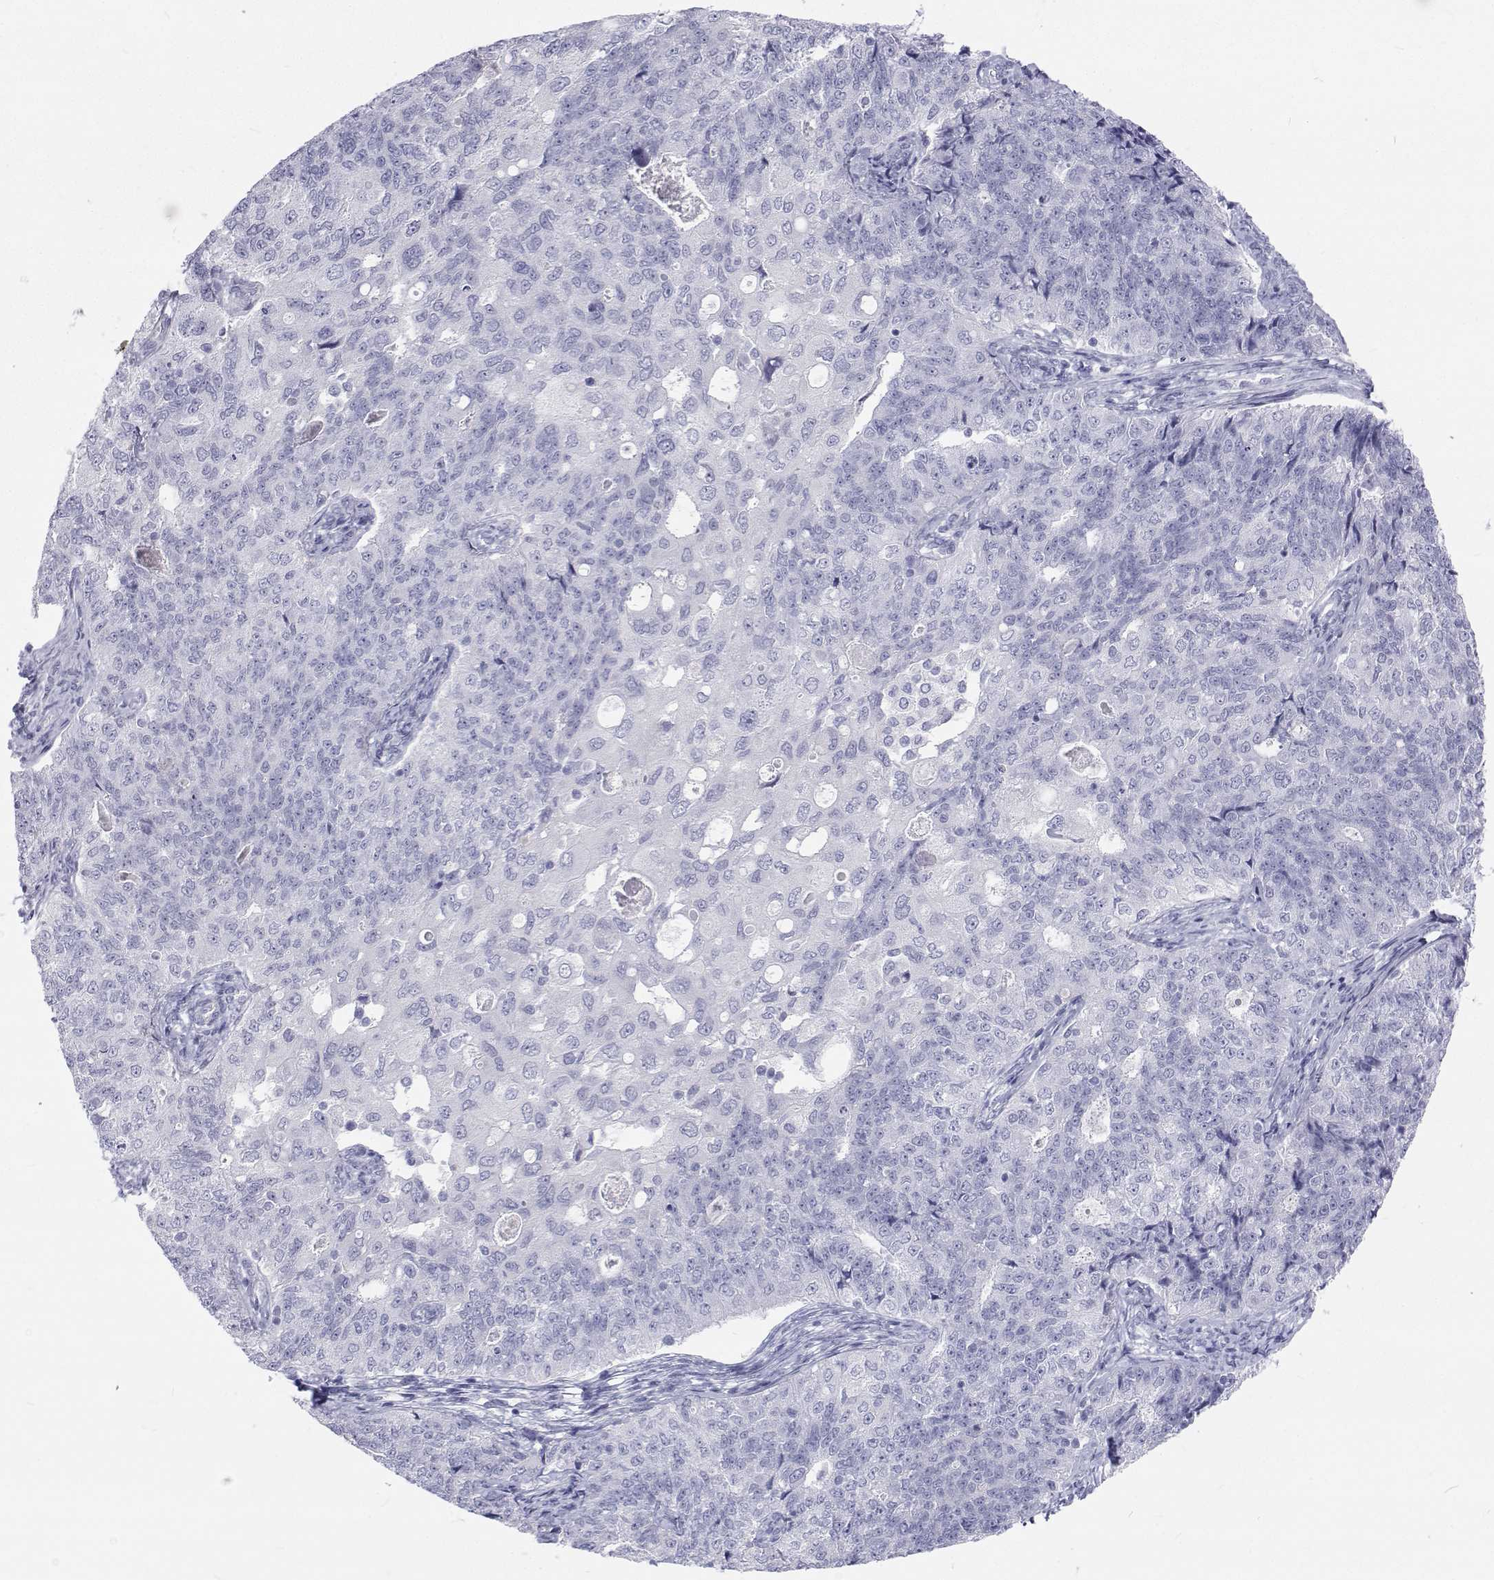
{"staining": {"intensity": "negative", "quantity": "none", "location": "none"}, "tissue": "endometrial cancer", "cell_type": "Tumor cells", "image_type": "cancer", "snomed": [{"axis": "morphology", "description": "Adenocarcinoma, NOS"}, {"axis": "topography", "description": "Endometrium"}], "caption": "Photomicrograph shows no protein positivity in tumor cells of endometrial cancer tissue.", "gene": "SFTPB", "patient": {"sex": "female", "age": 43}}